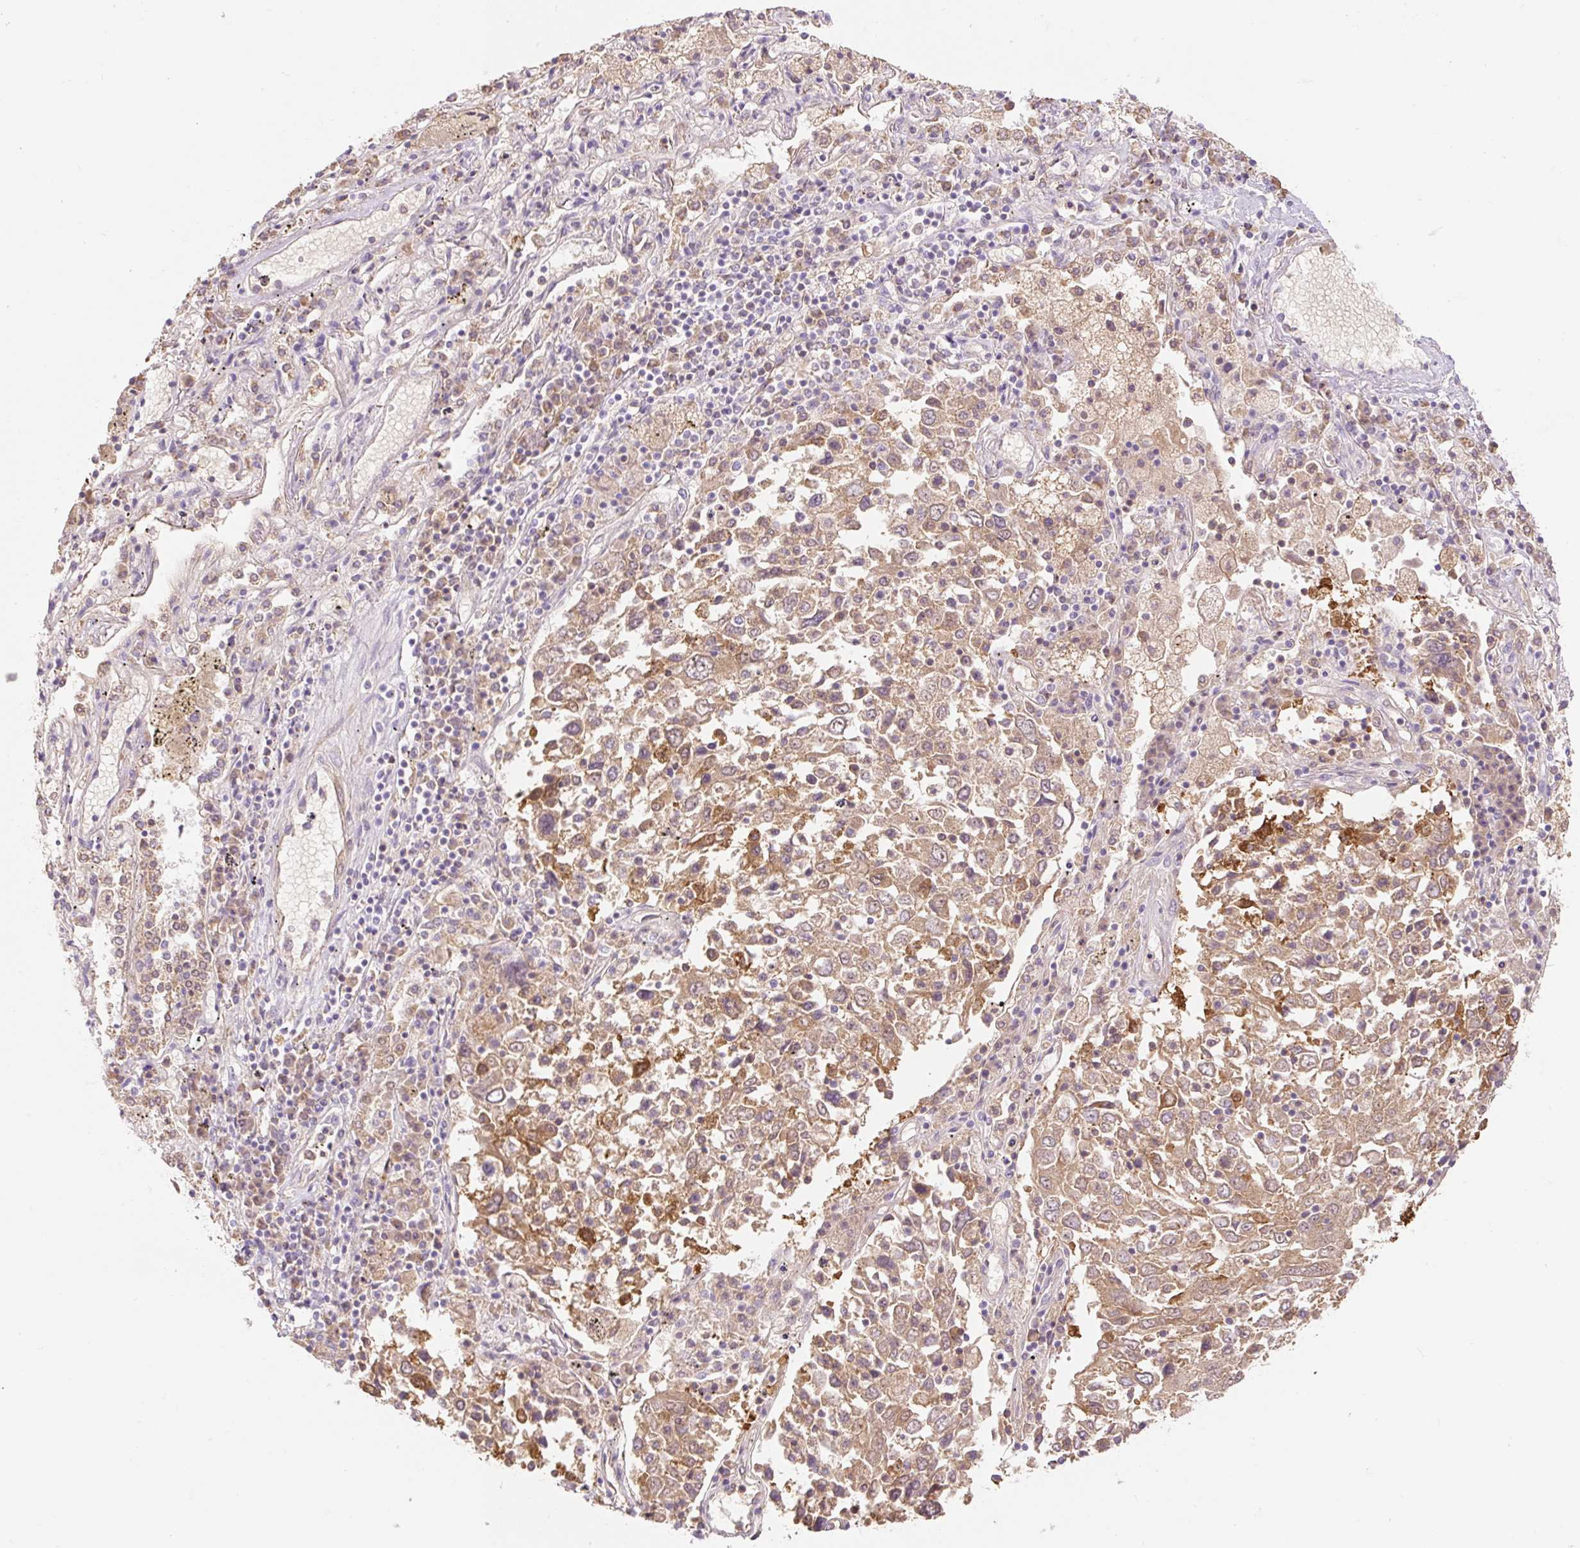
{"staining": {"intensity": "moderate", "quantity": ">75%", "location": "cytoplasmic/membranous"}, "tissue": "lung cancer", "cell_type": "Tumor cells", "image_type": "cancer", "snomed": [{"axis": "morphology", "description": "Squamous cell carcinoma, NOS"}, {"axis": "topography", "description": "Lung"}], "caption": "Immunohistochemical staining of lung squamous cell carcinoma displays medium levels of moderate cytoplasmic/membranous protein expression in about >75% of tumor cells.", "gene": "DHX35", "patient": {"sex": "male", "age": 65}}